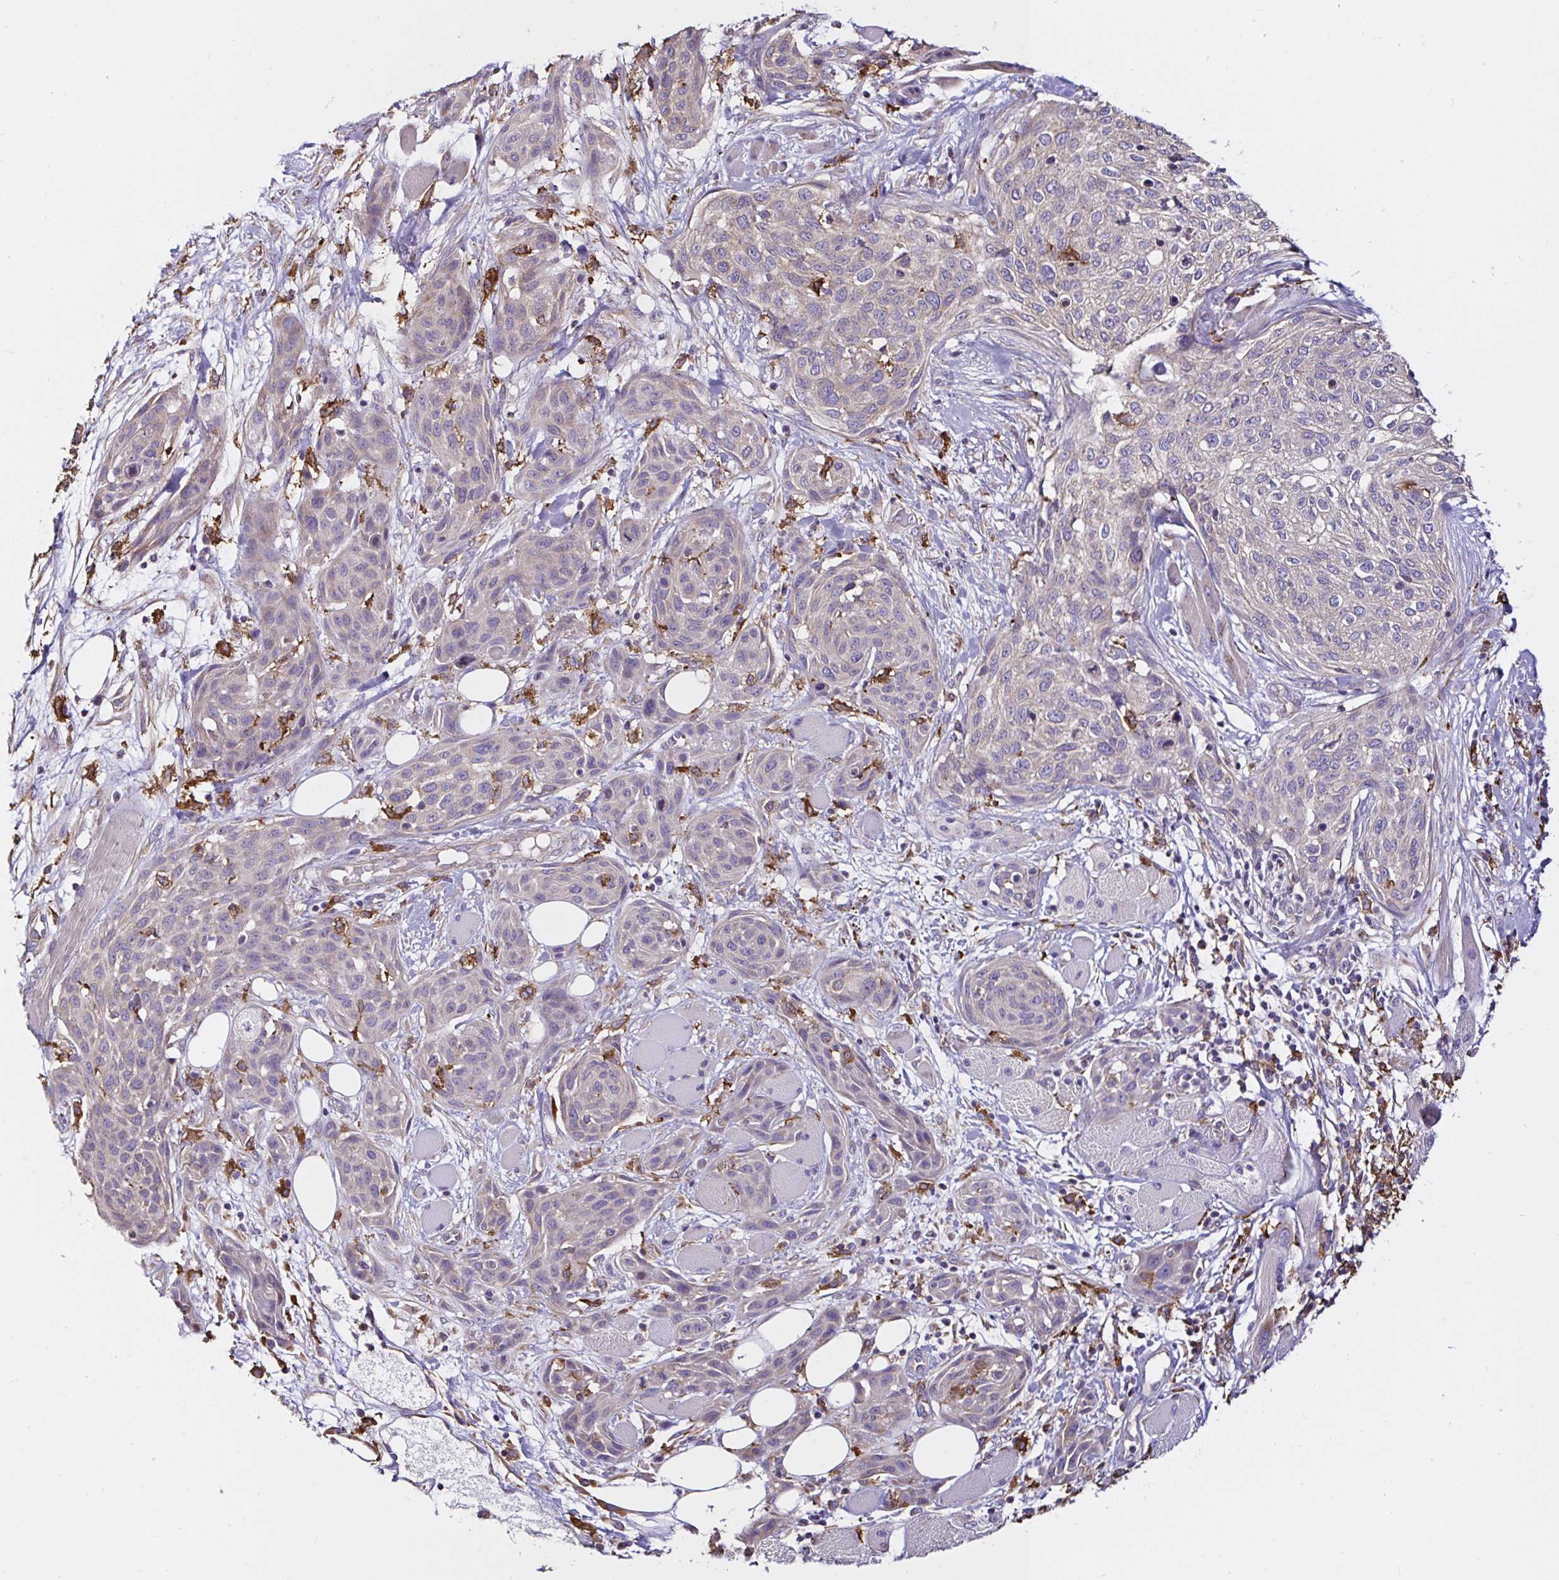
{"staining": {"intensity": "weak", "quantity": "<25%", "location": "cytoplasmic/membranous"}, "tissue": "skin cancer", "cell_type": "Tumor cells", "image_type": "cancer", "snomed": [{"axis": "morphology", "description": "Squamous cell carcinoma, NOS"}, {"axis": "topography", "description": "Skin"}], "caption": "There is no significant positivity in tumor cells of skin cancer (squamous cell carcinoma). (DAB immunohistochemistry (IHC) with hematoxylin counter stain).", "gene": "MSR1", "patient": {"sex": "female", "age": 87}}